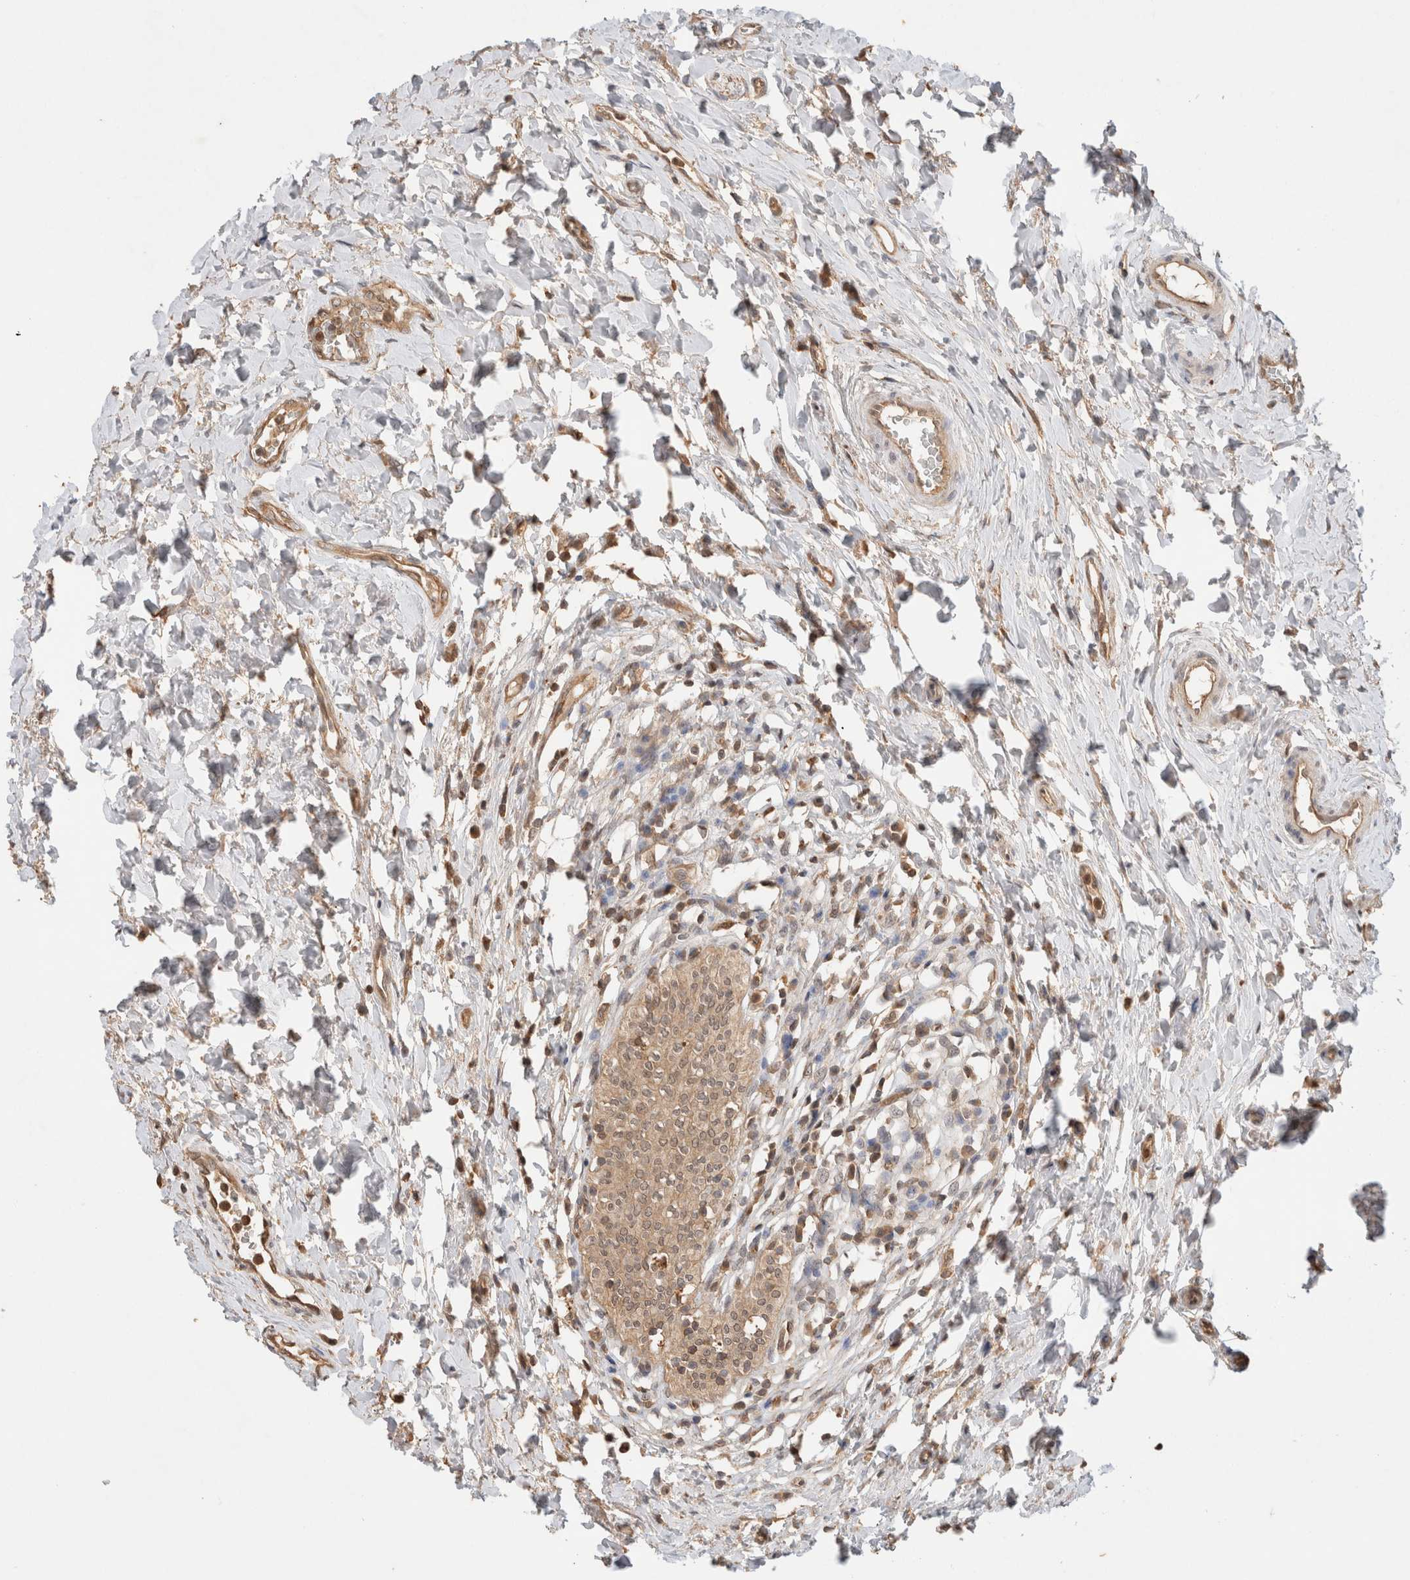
{"staining": {"intensity": "weak", "quantity": ">75%", "location": "cytoplasmic/membranous,nuclear"}, "tissue": "urinary bladder", "cell_type": "Urothelial cells", "image_type": "normal", "snomed": [{"axis": "morphology", "description": "Normal tissue, NOS"}, {"axis": "topography", "description": "Urinary bladder"}], "caption": "Protein expression analysis of benign human urinary bladder reveals weak cytoplasmic/membranous,nuclear positivity in about >75% of urothelial cells. (DAB (3,3'-diaminobenzidine) IHC, brown staining for protein, blue staining for nuclei).", "gene": "YWHAH", "patient": {"sex": "male", "age": 83}}